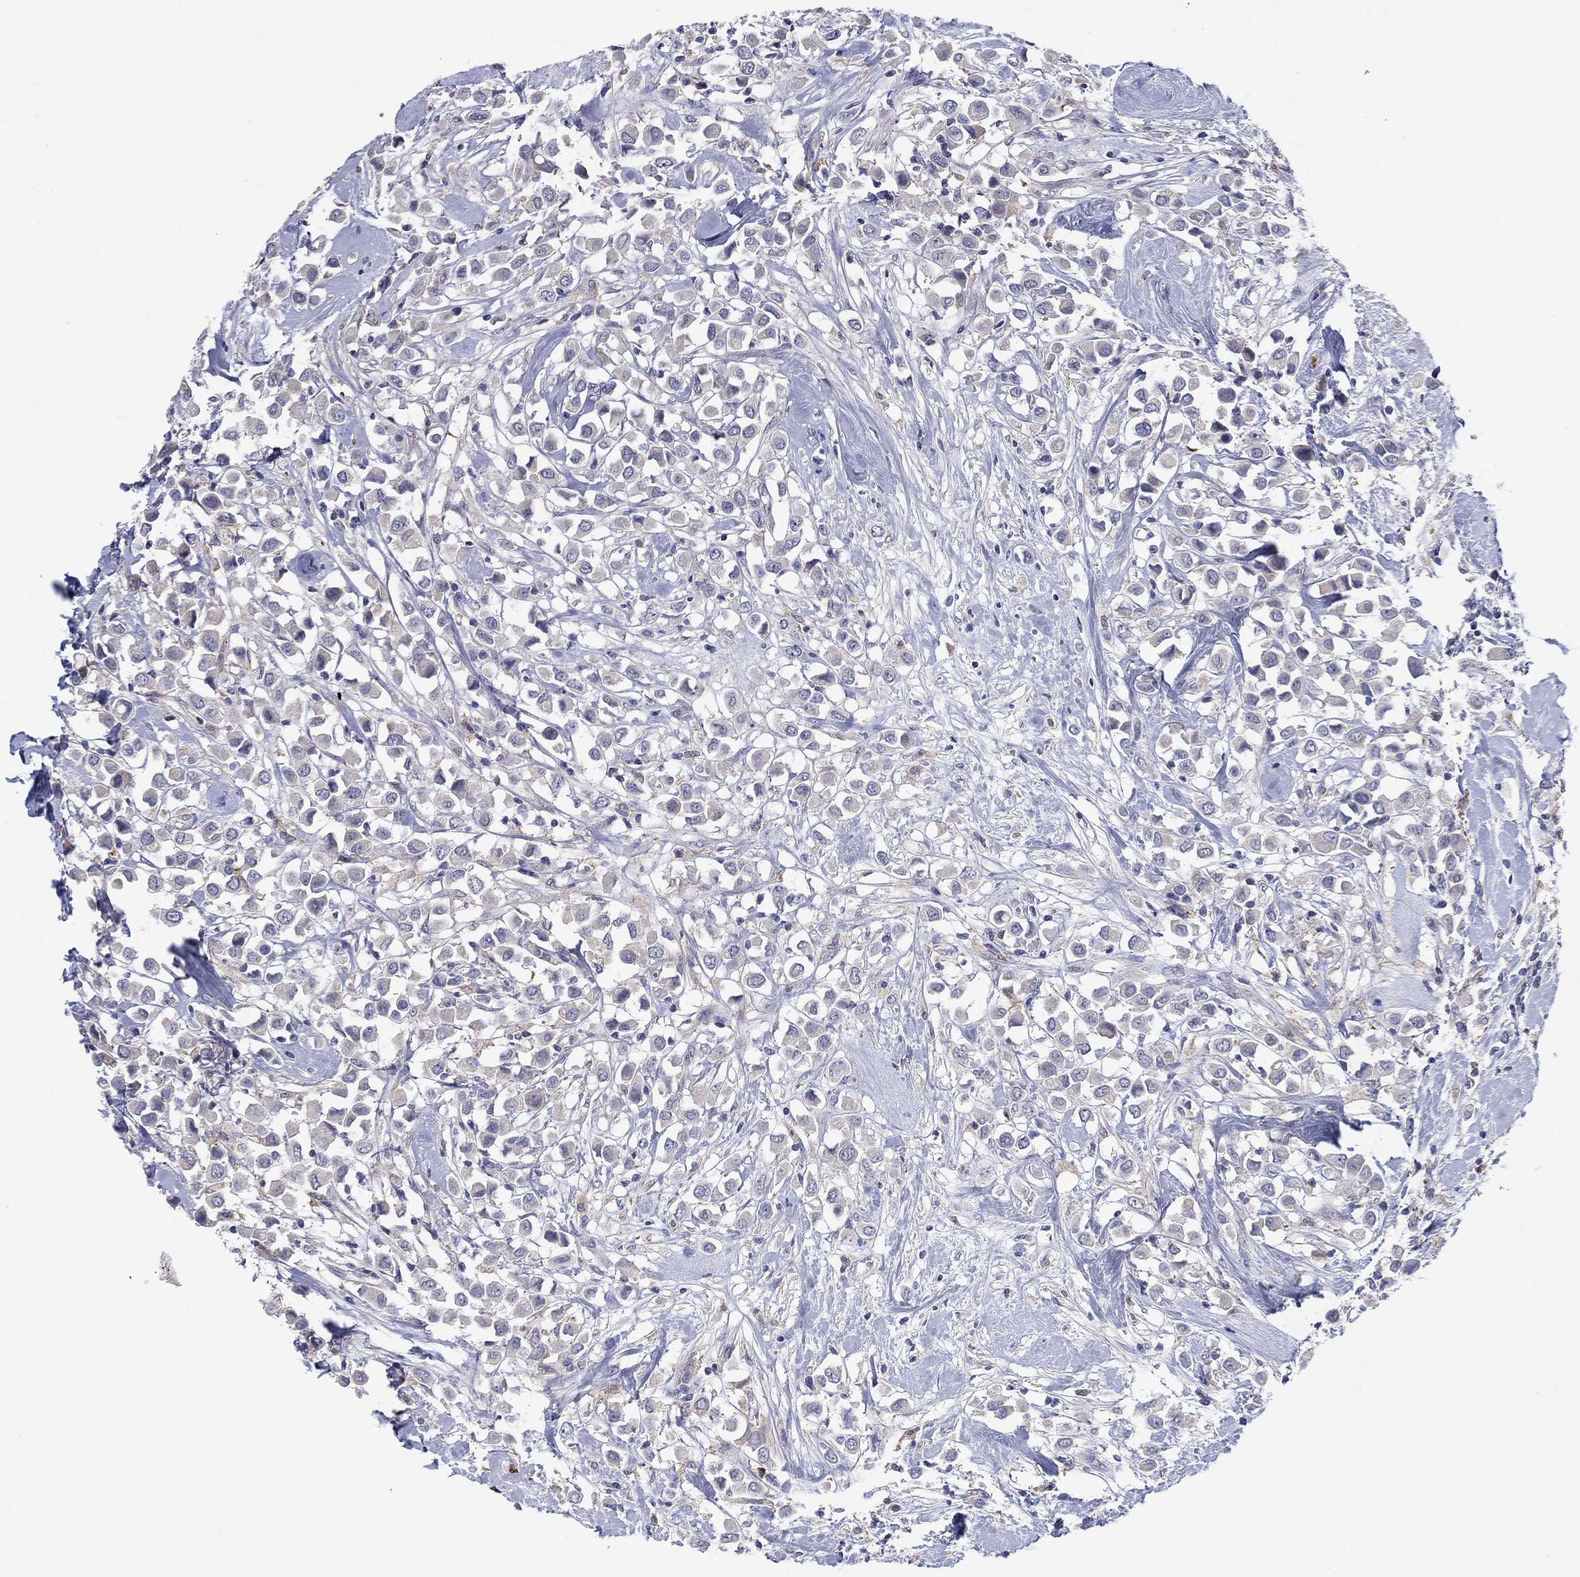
{"staining": {"intensity": "negative", "quantity": "none", "location": "none"}, "tissue": "breast cancer", "cell_type": "Tumor cells", "image_type": "cancer", "snomed": [{"axis": "morphology", "description": "Duct carcinoma"}, {"axis": "topography", "description": "Breast"}], "caption": "High power microscopy image of an IHC micrograph of invasive ductal carcinoma (breast), revealing no significant staining in tumor cells.", "gene": "PLCL2", "patient": {"sex": "female", "age": 61}}